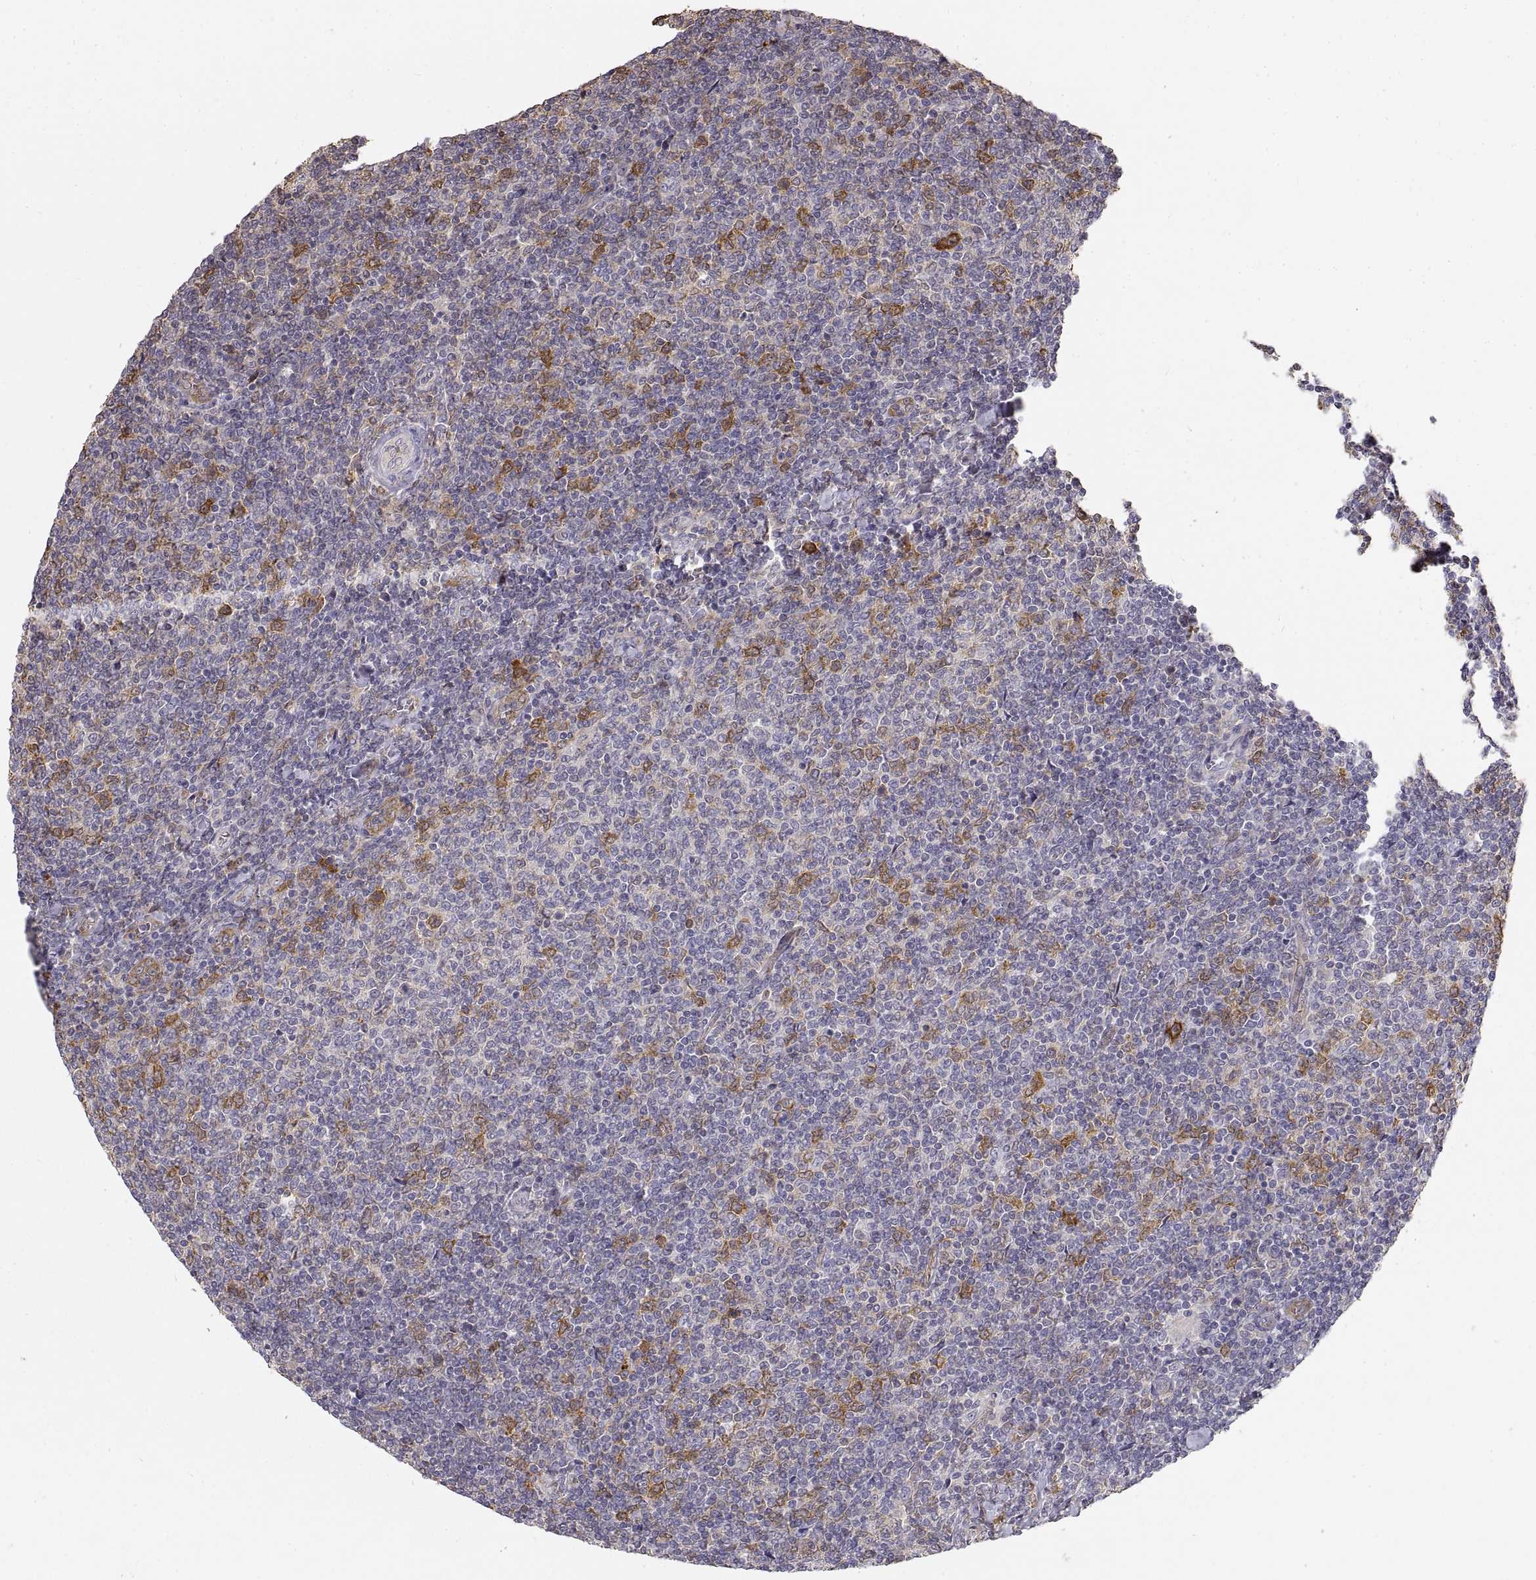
{"staining": {"intensity": "negative", "quantity": "none", "location": "none"}, "tissue": "lymphoma", "cell_type": "Tumor cells", "image_type": "cancer", "snomed": [{"axis": "morphology", "description": "Malignant lymphoma, non-Hodgkin's type, Low grade"}, {"axis": "topography", "description": "Lymph node"}], "caption": "This histopathology image is of lymphoma stained with immunohistochemistry to label a protein in brown with the nuclei are counter-stained blue. There is no expression in tumor cells.", "gene": "HSP90AB1", "patient": {"sex": "male", "age": 52}}